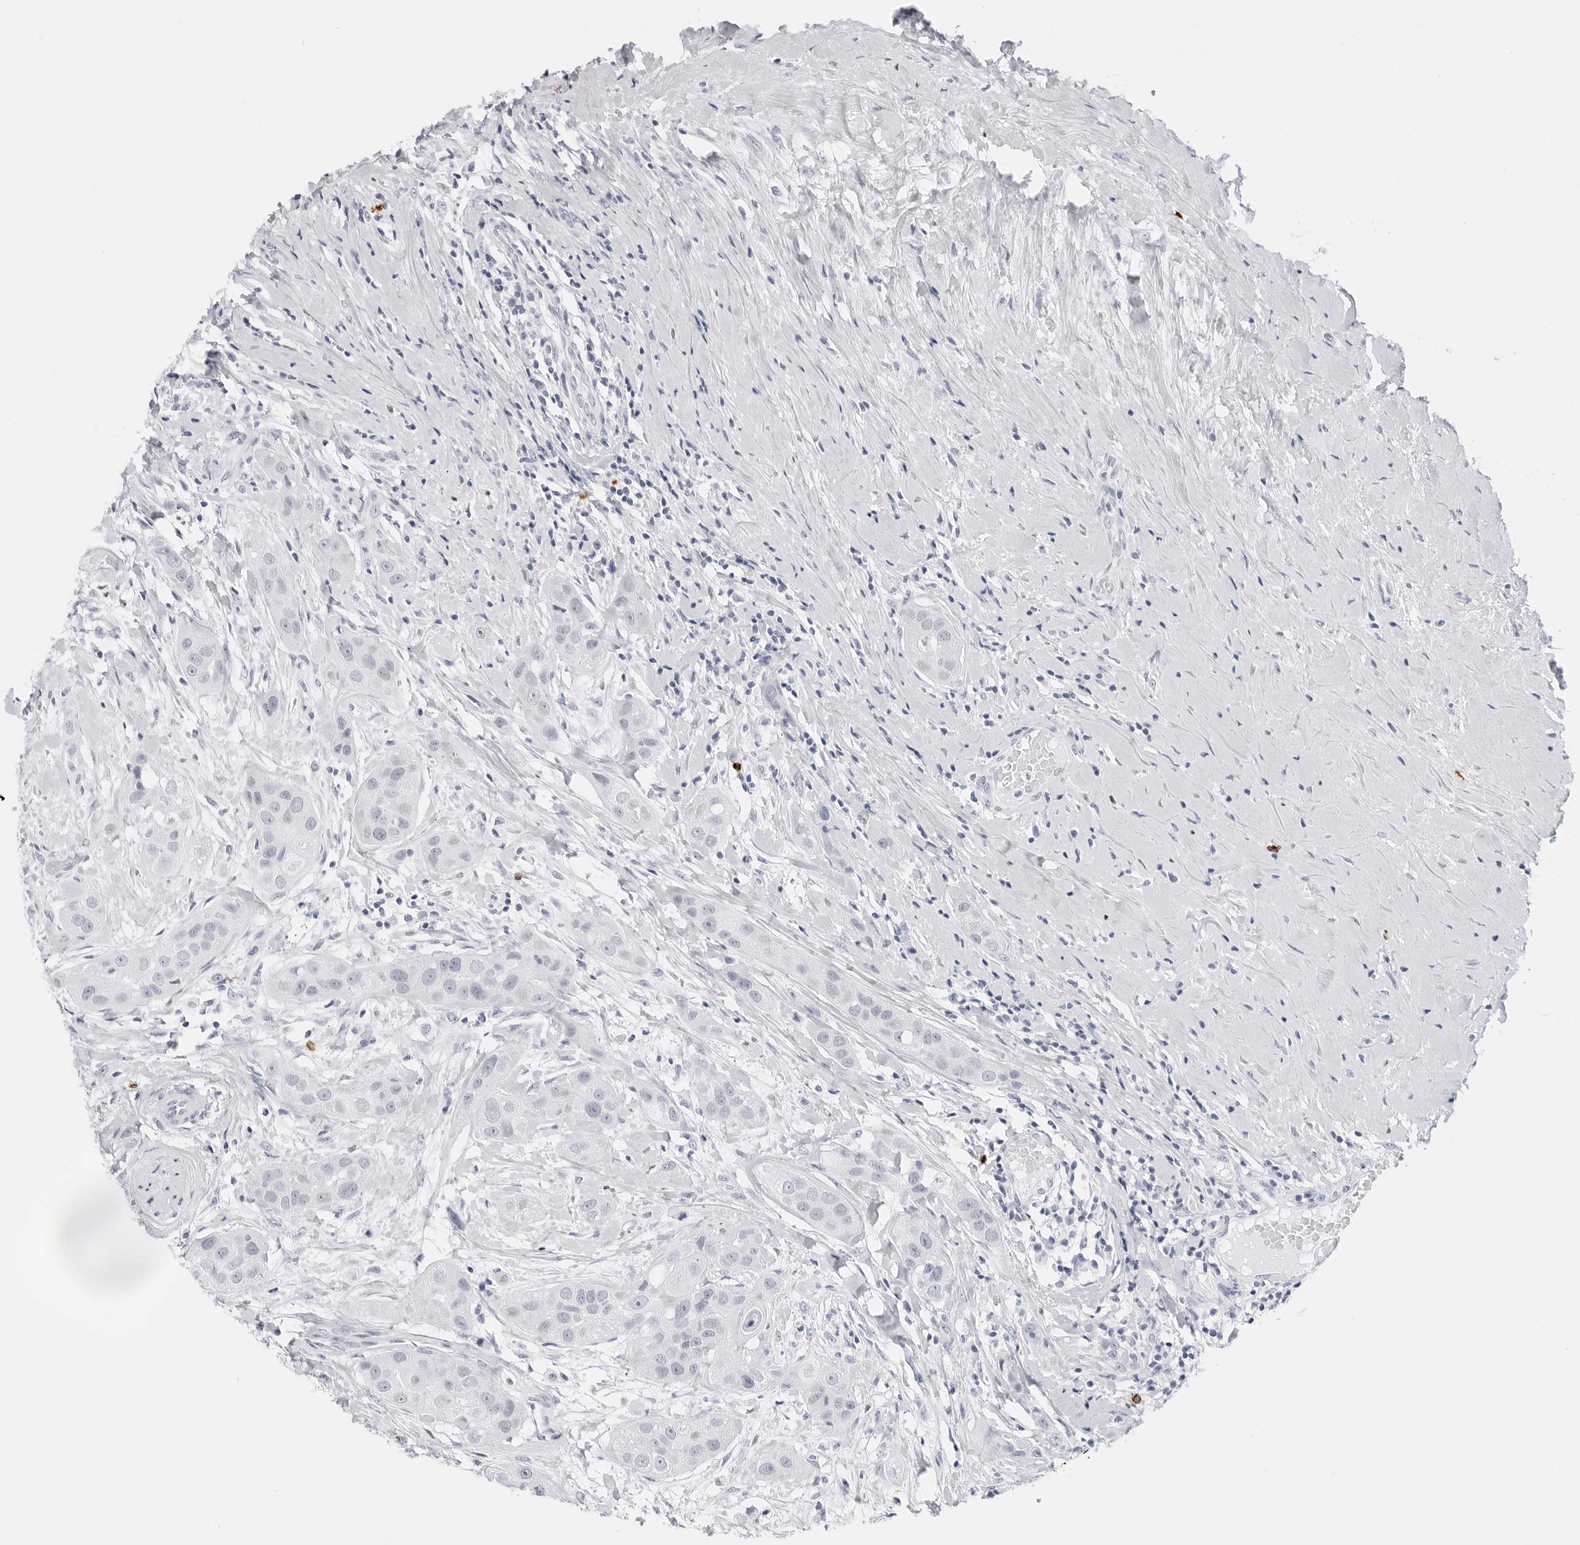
{"staining": {"intensity": "negative", "quantity": "none", "location": "none"}, "tissue": "head and neck cancer", "cell_type": "Tumor cells", "image_type": "cancer", "snomed": [{"axis": "morphology", "description": "Normal tissue, NOS"}, {"axis": "morphology", "description": "Squamous cell carcinoma, NOS"}, {"axis": "topography", "description": "Skeletal muscle"}, {"axis": "topography", "description": "Head-Neck"}], "caption": "There is no significant staining in tumor cells of squamous cell carcinoma (head and neck).", "gene": "HSPB7", "patient": {"sex": "male", "age": 51}}